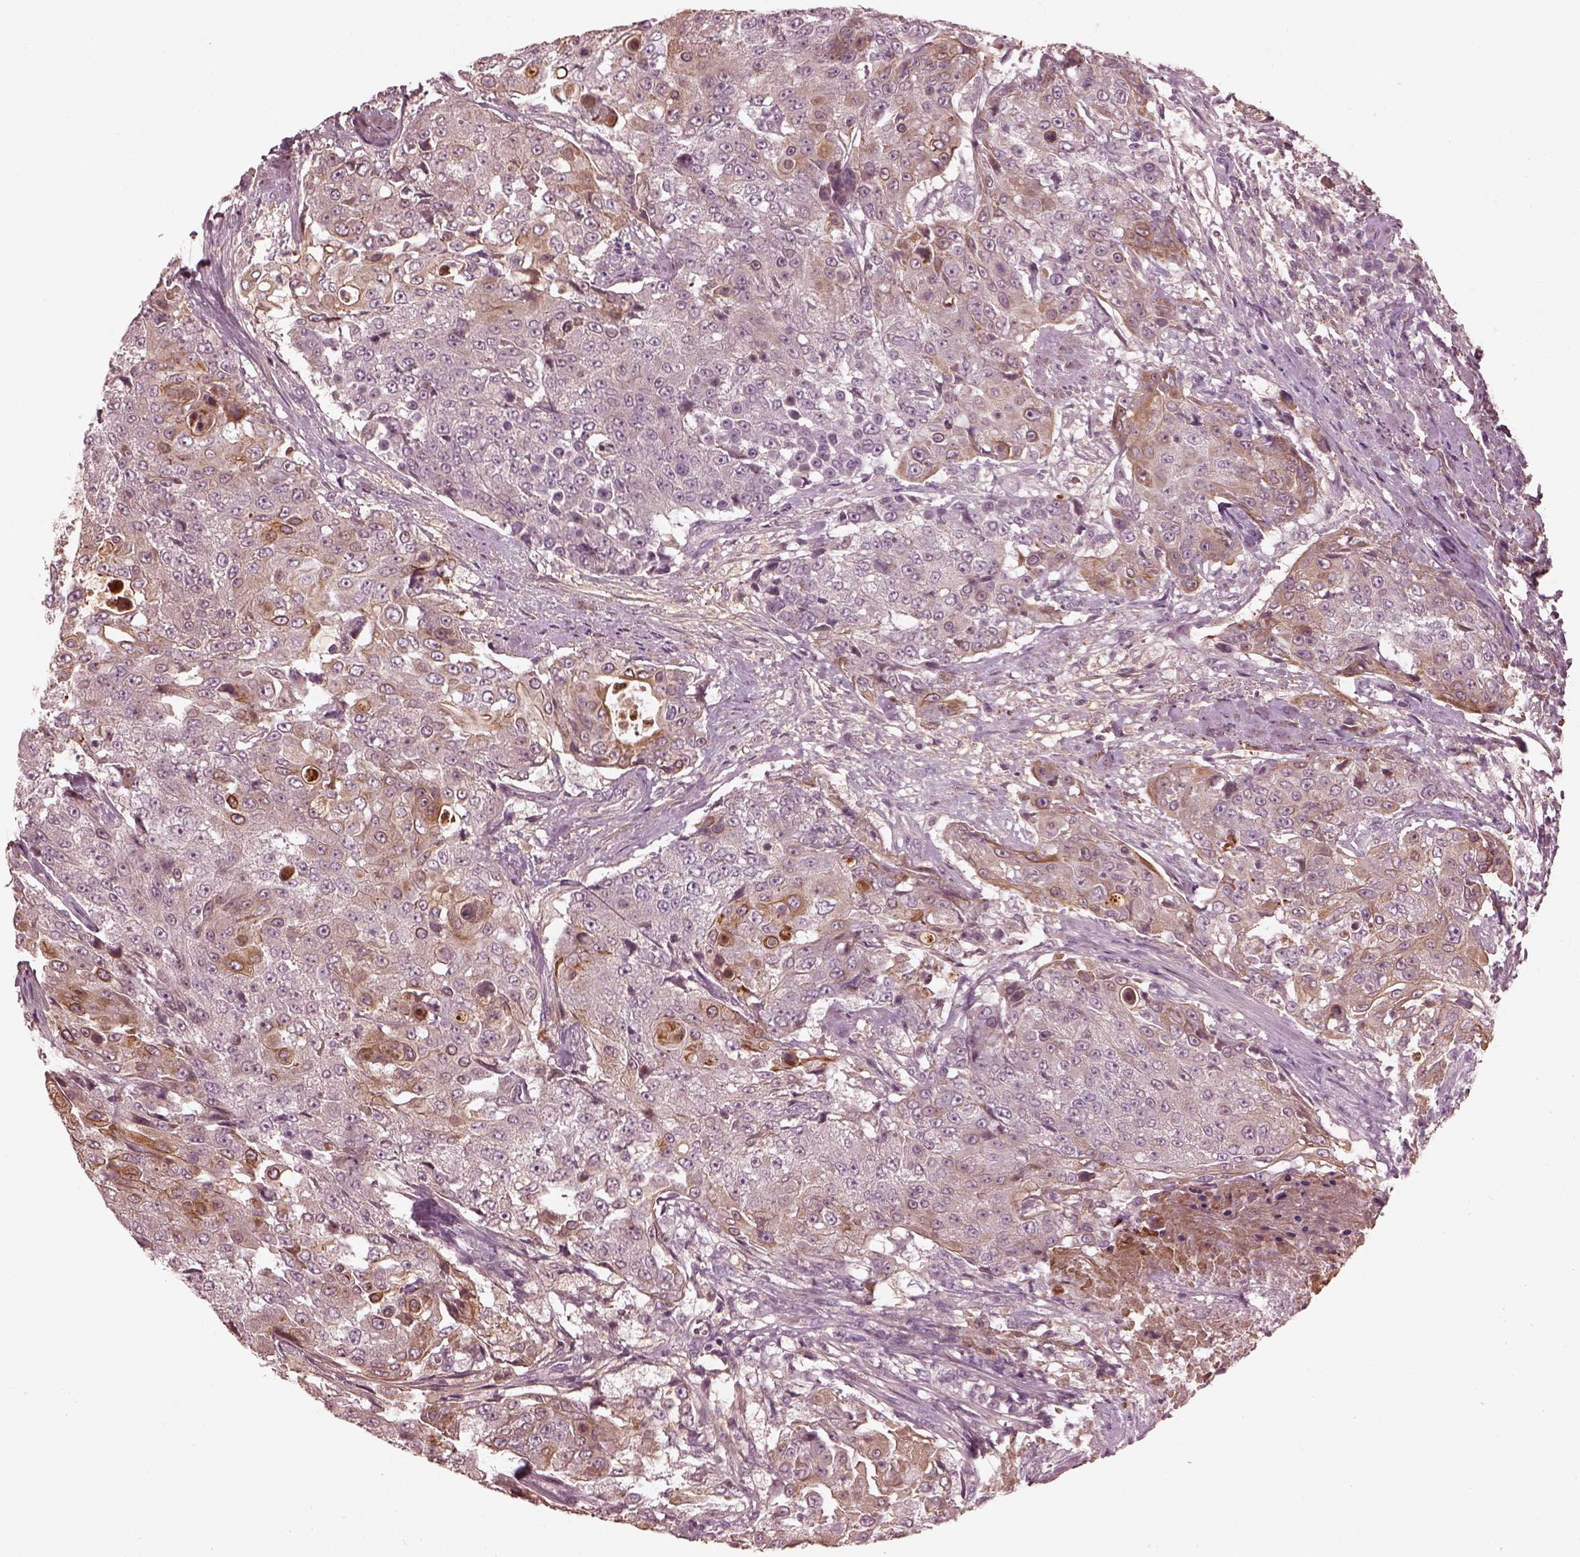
{"staining": {"intensity": "weak", "quantity": "<25%", "location": "cytoplasmic/membranous"}, "tissue": "urothelial cancer", "cell_type": "Tumor cells", "image_type": "cancer", "snomed": [{"axis": "morphology", "description": "Urothelial carcinoma, High grade"}, {"axis": "topography", "description": "Urinary bladder"}], "caption": "Urothelial cancer was stained to show a protein in brown. There is no significant staining in tumor cells. The staining was performed using DAB (3,3'-diaminobenzidine) to visualize the protein expression in brown, while the nuclei were stained in blue with hematoxylin (Magnification: 20x).", "gene": "EFEMP1", "patient": {"sex": "female", "age": 63}}